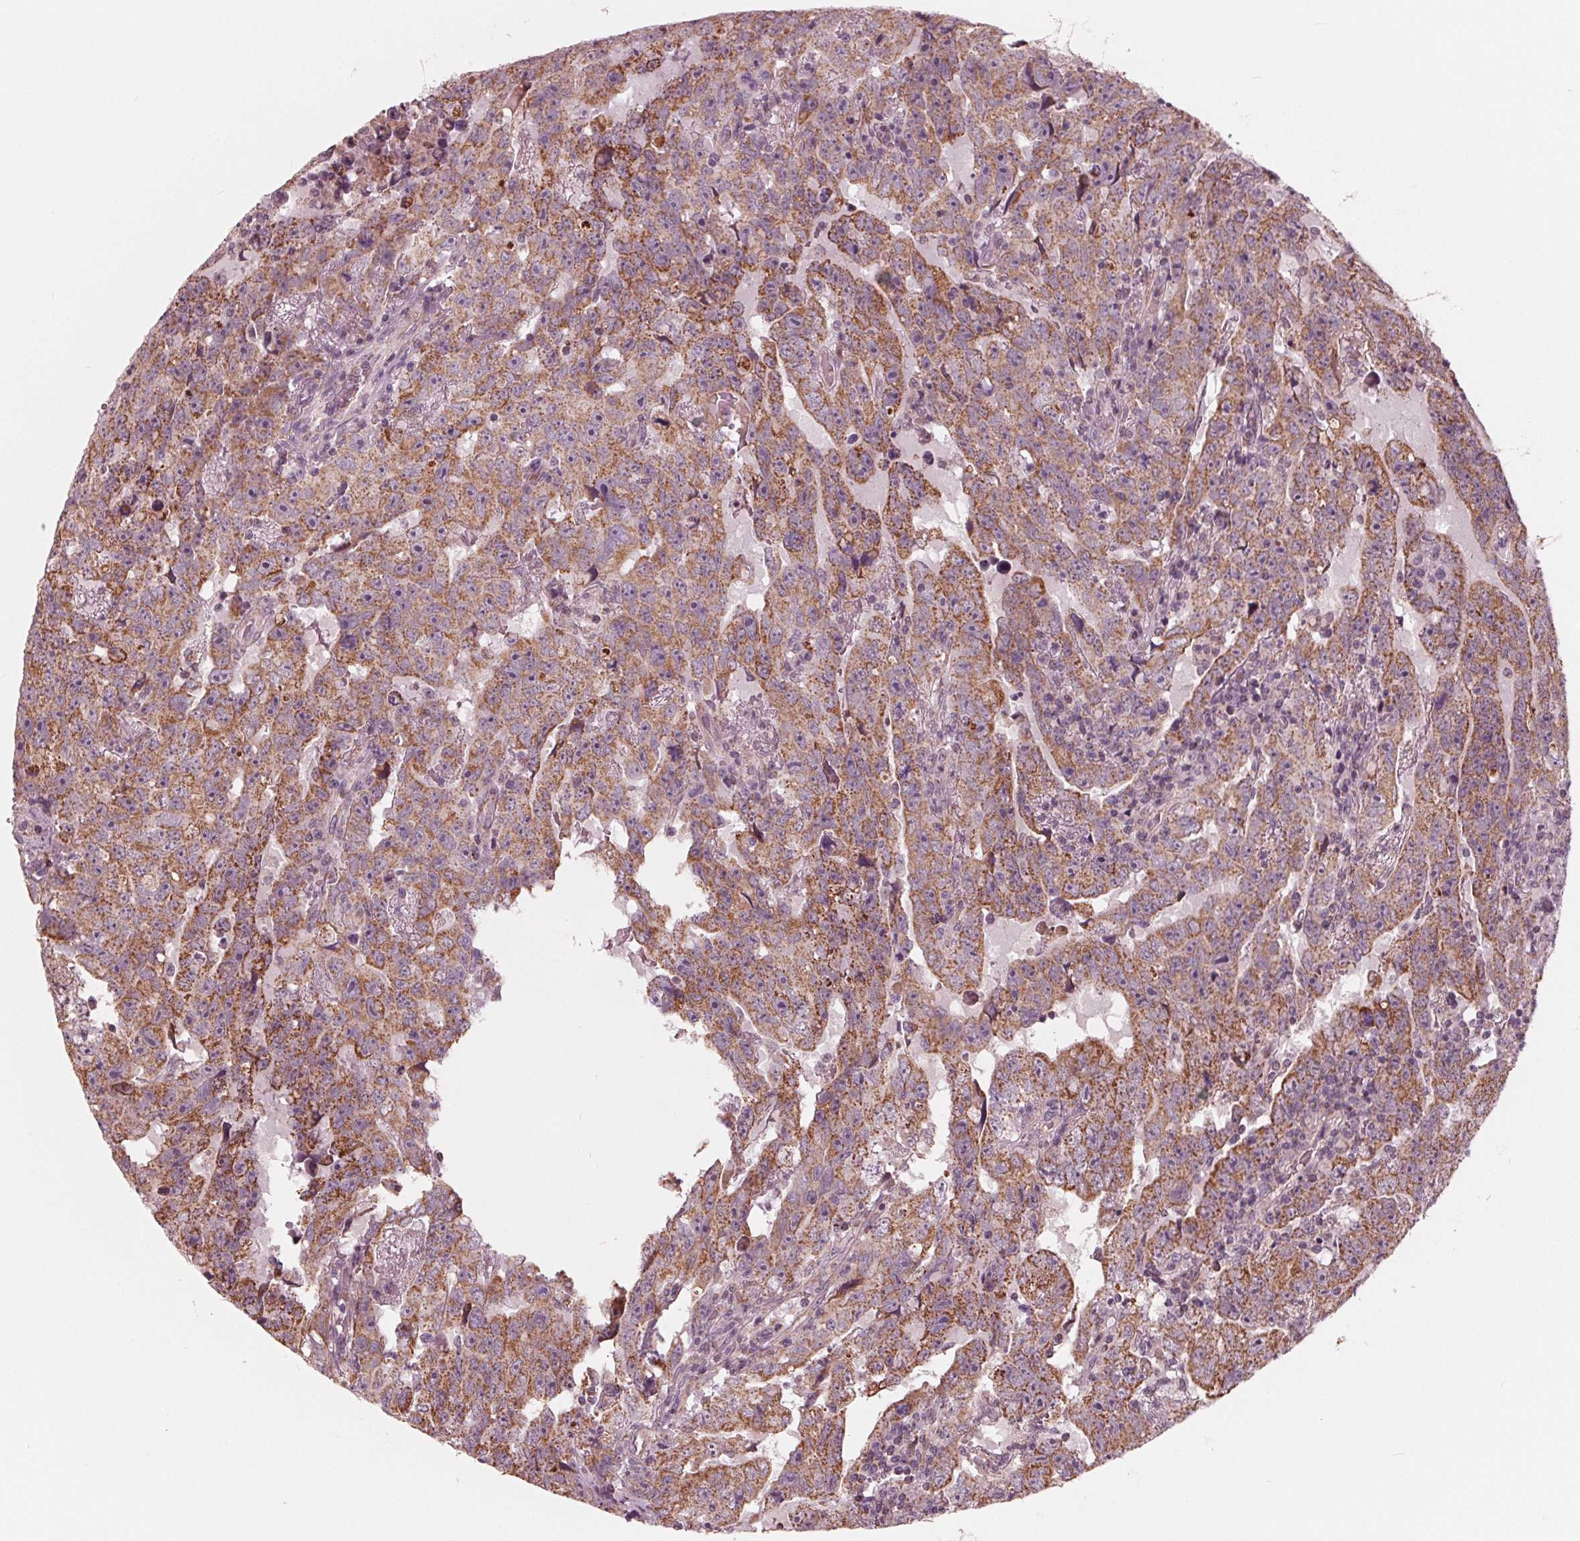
{"staining": {"intensity": "moderate", "quantity": ">75%", "location": "cytoplasmic/membranous"}, "tissue": "testis cancer", "cell_type": "Tumor cells", "image_type": "cancer", "snomed": [{"axis": "morphology", "description": "Carcinoma, Embryonal, NOS"}, {"axis": "topography", "description": "Testis"}], "caption": "A brown stain highlights moderate cytoplasmic/membranous staining of a protein in embryonal carcinoma (testis) tumor cells.", "gene": "DCAF4L2", "patient": {"sex": "male", "age": 24}}